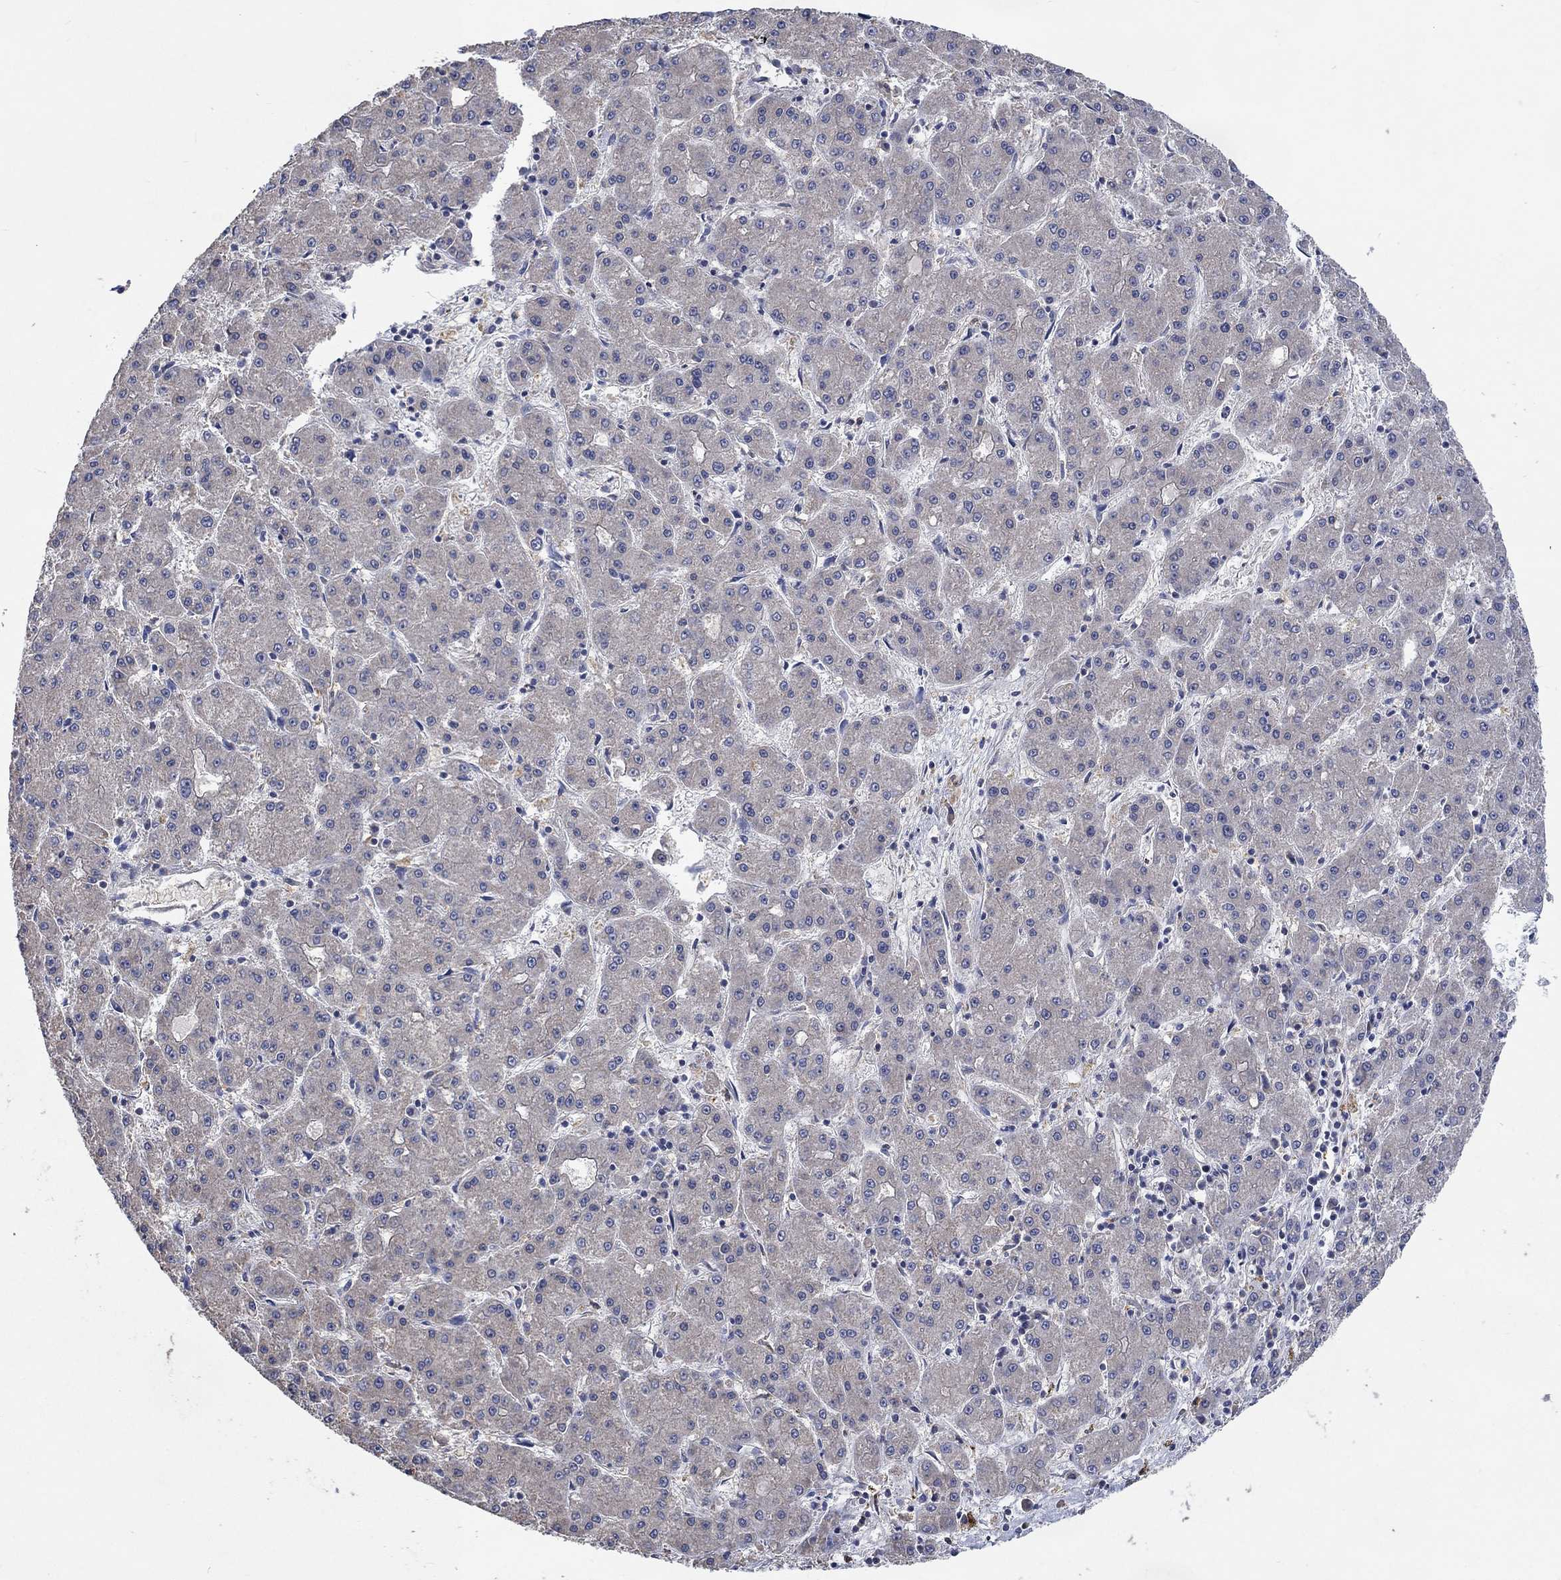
{"staining": {"intensity": "negative", "quantity": "none", "location": "none"}, "tissue": "liver cancer", "cell_type": "Tumor cells", "image_type": "cancer", "snomed": [{"axis": "morphology", "description": "Carcinoma, Hepatocellular, NOS"}, {"axis": "topography", "description": "Liver"}], "caption": "Tumor cells show no significant protein positivity in liver hepatocellular carcinoma.", "gene": "UGT8", "patient": {"sex": "male", "age": 73}}